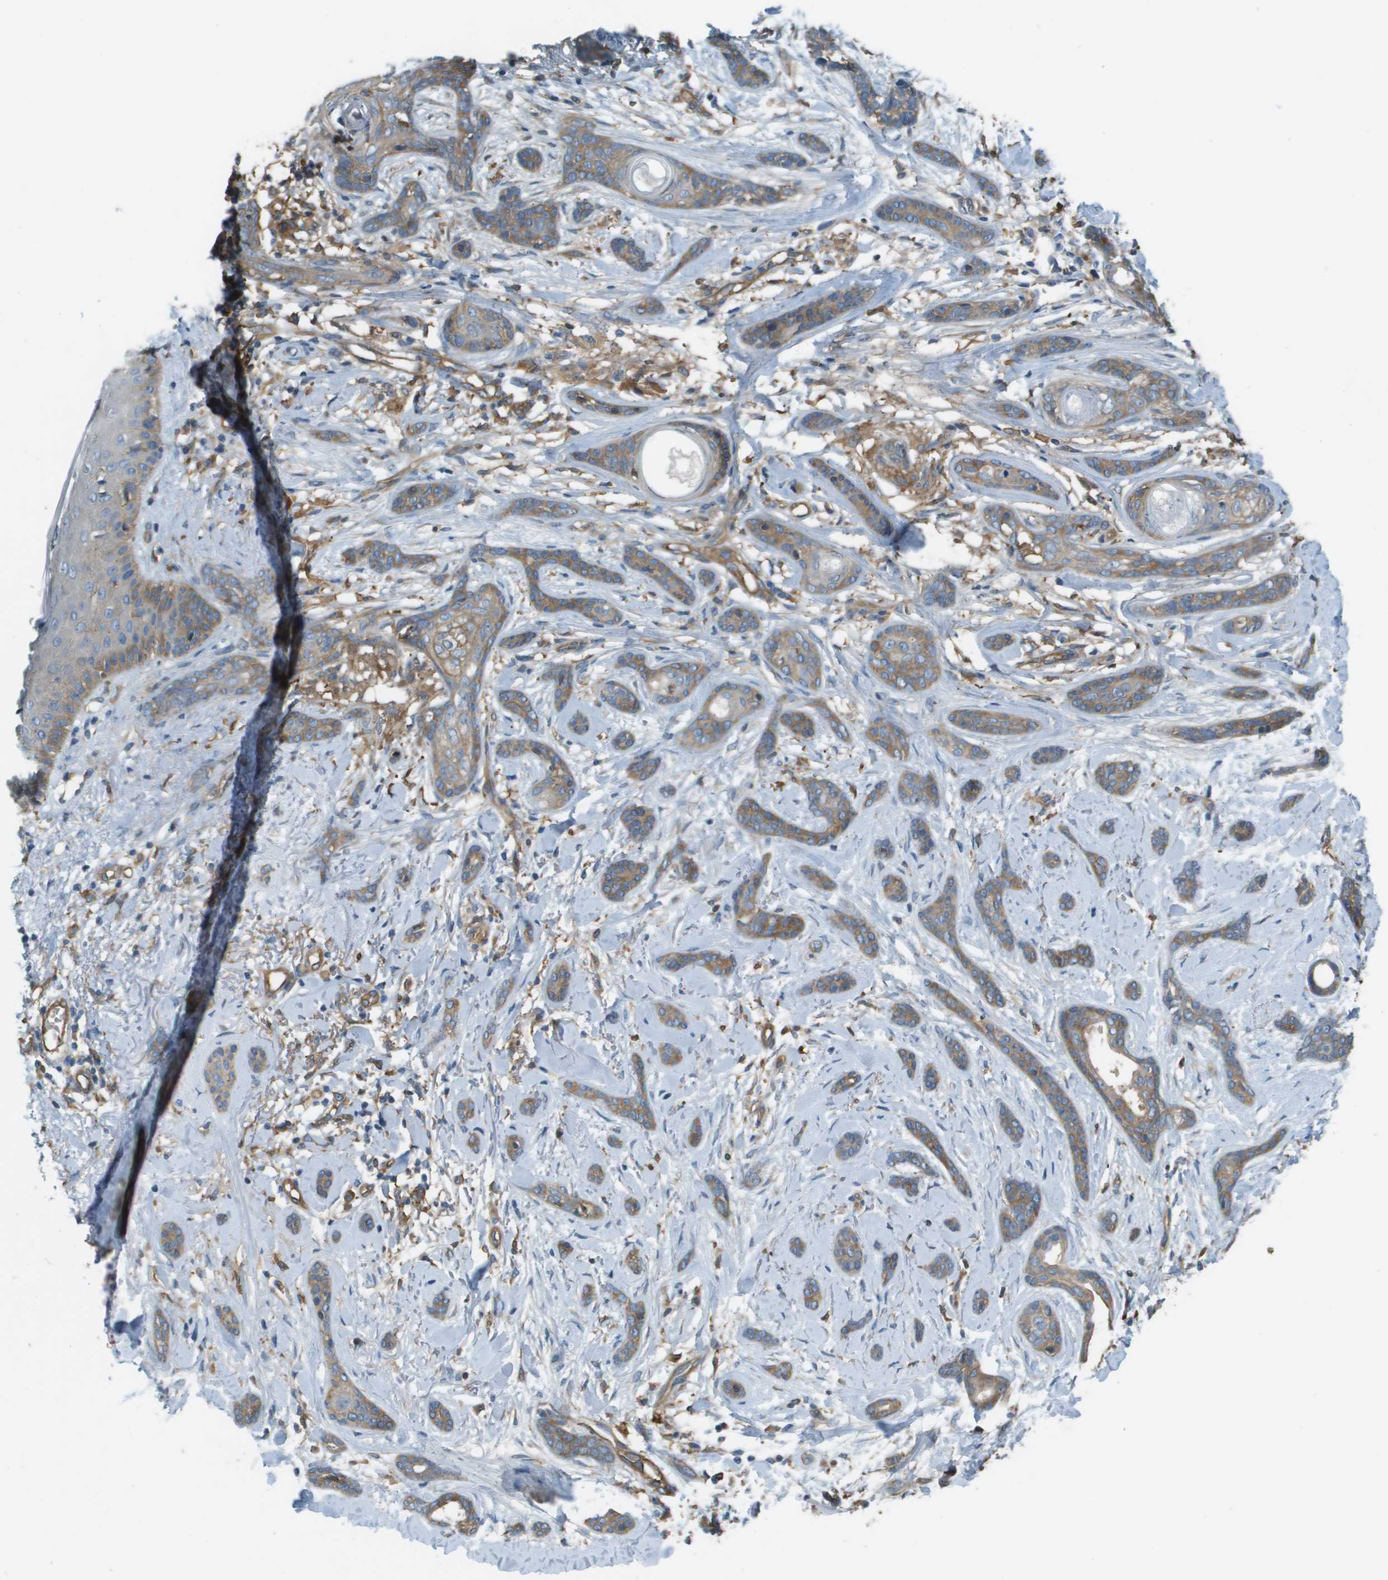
{"staining": {"intensity": "moderate", "quantity": "25%-75%", "location": "cytoplasmic/membranous"}, "tissue": "skin cancer", "cell_type": "Tumor cells", "image_type": "cancer", "snomed": [{"axis": "morphology", "description": "Basal cell carcinoma"}, {"axis": "morphology", "description": "Adnexal tumor, benign"}, {"axis": "topography", "description": "Skin"}], "caption": "Immunohistochemical staining of basal cell carcinoma (skin) shows medium levels of moderate cytoplasmic/membranous protein staining in approximately 25%-75% of tumor cells. (DAB = brown stain, brightfield microscopy at high magnification).", "gene": "CORO1B", "patient": {"sex": "female", "age": 42}}